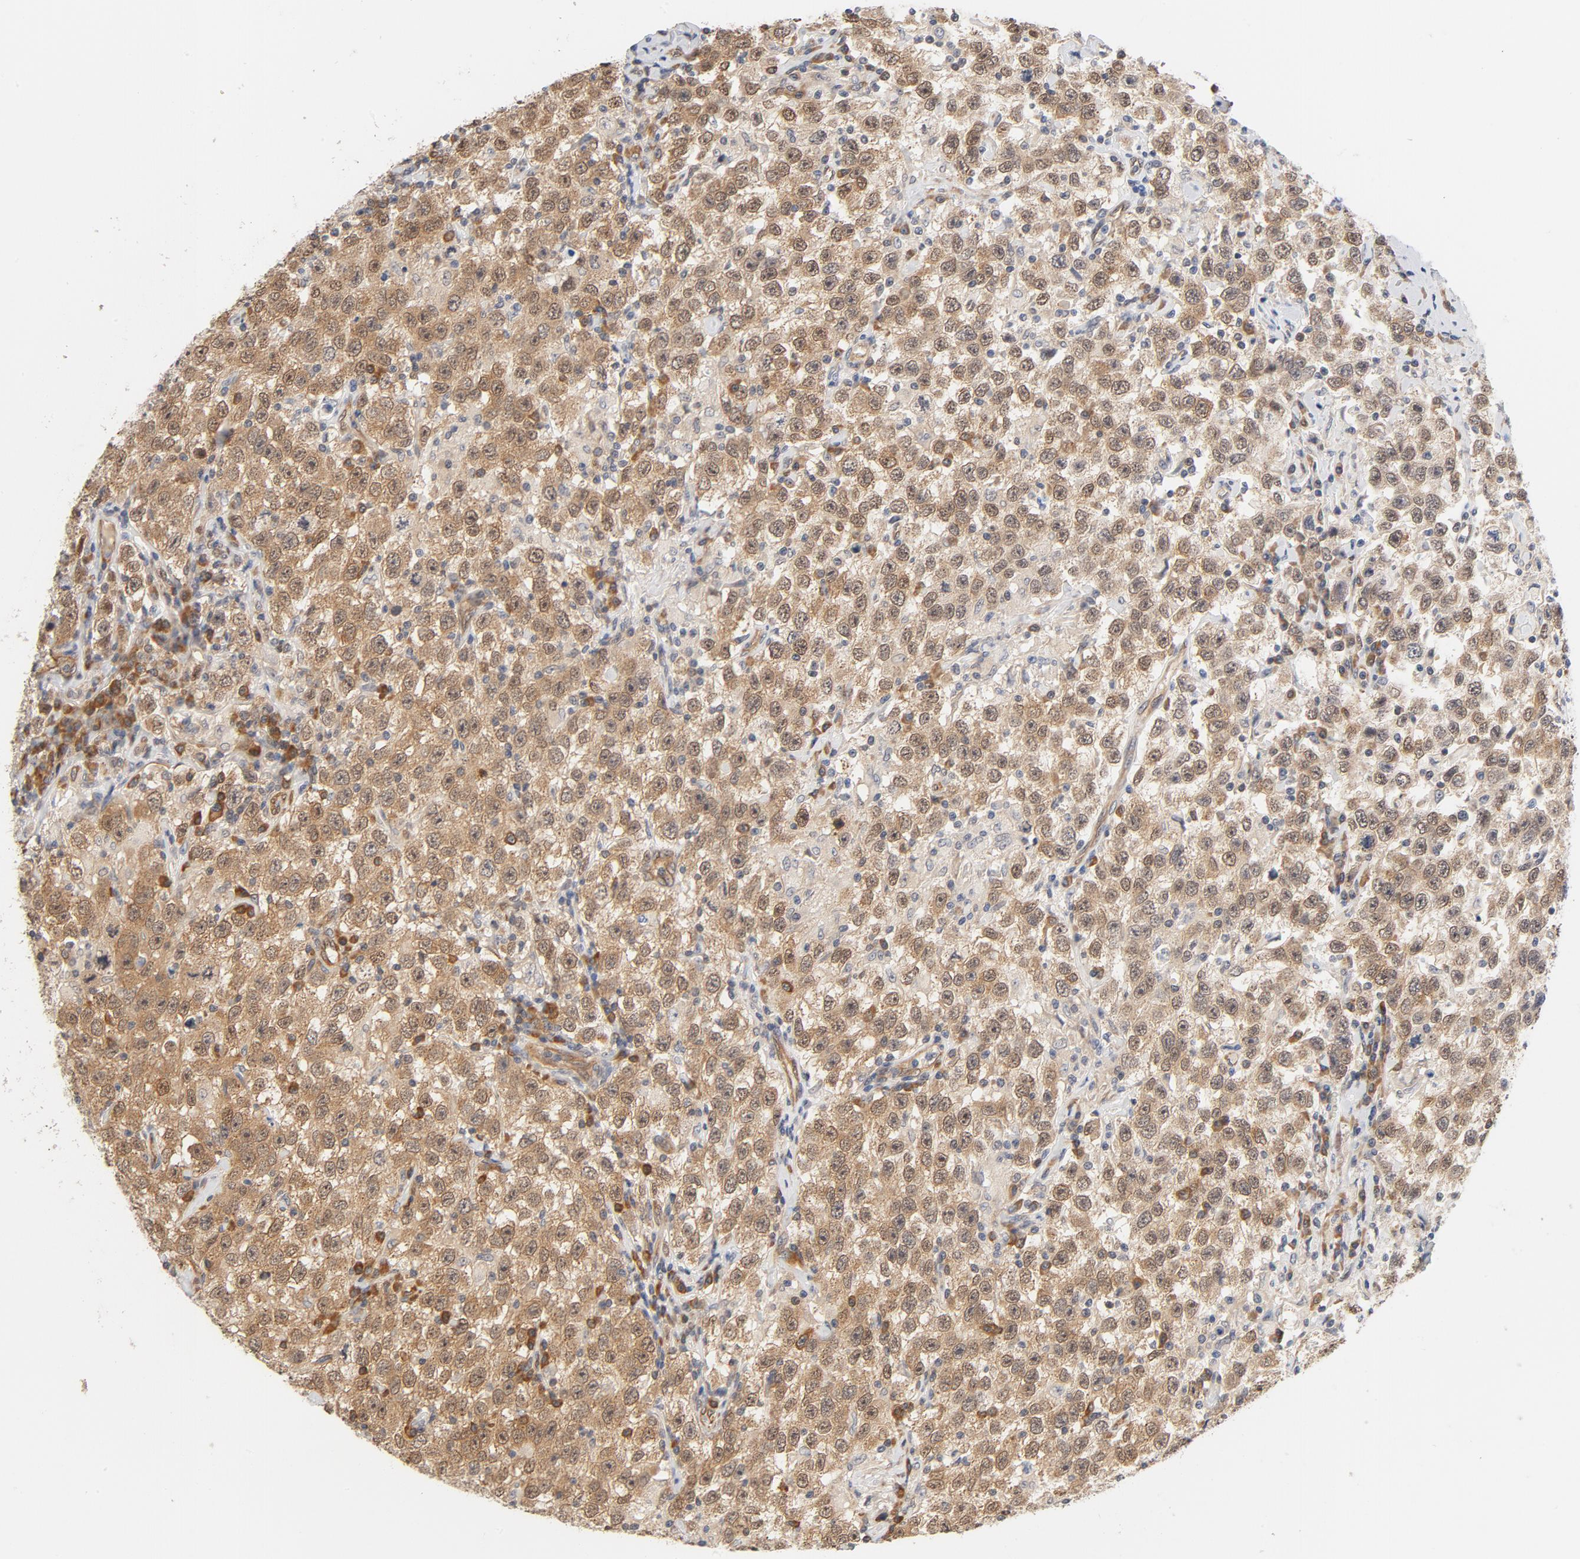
{"staining": {"intensity": "moderate", "quantity": ">75%", "location": "cytoplasmic/membranous"}, "tissue": "testis cancer", "cell_type": "Tumor cells", "image_type": "cancer", "snomed": [{"axis": "morphology", "description": "Seminoma, NOS"}, {"axis": "topography", "description": "Testis"}], "caption": "Testis cancer tissue exhibits moderate cytoplasmic/membranous expression in about >75% of tumor cells, visualized by immunohistochemistry. Nuclei are stained in blue.", "gene": "EIF4E", "patient": {"sex": "male", "age": 41}}